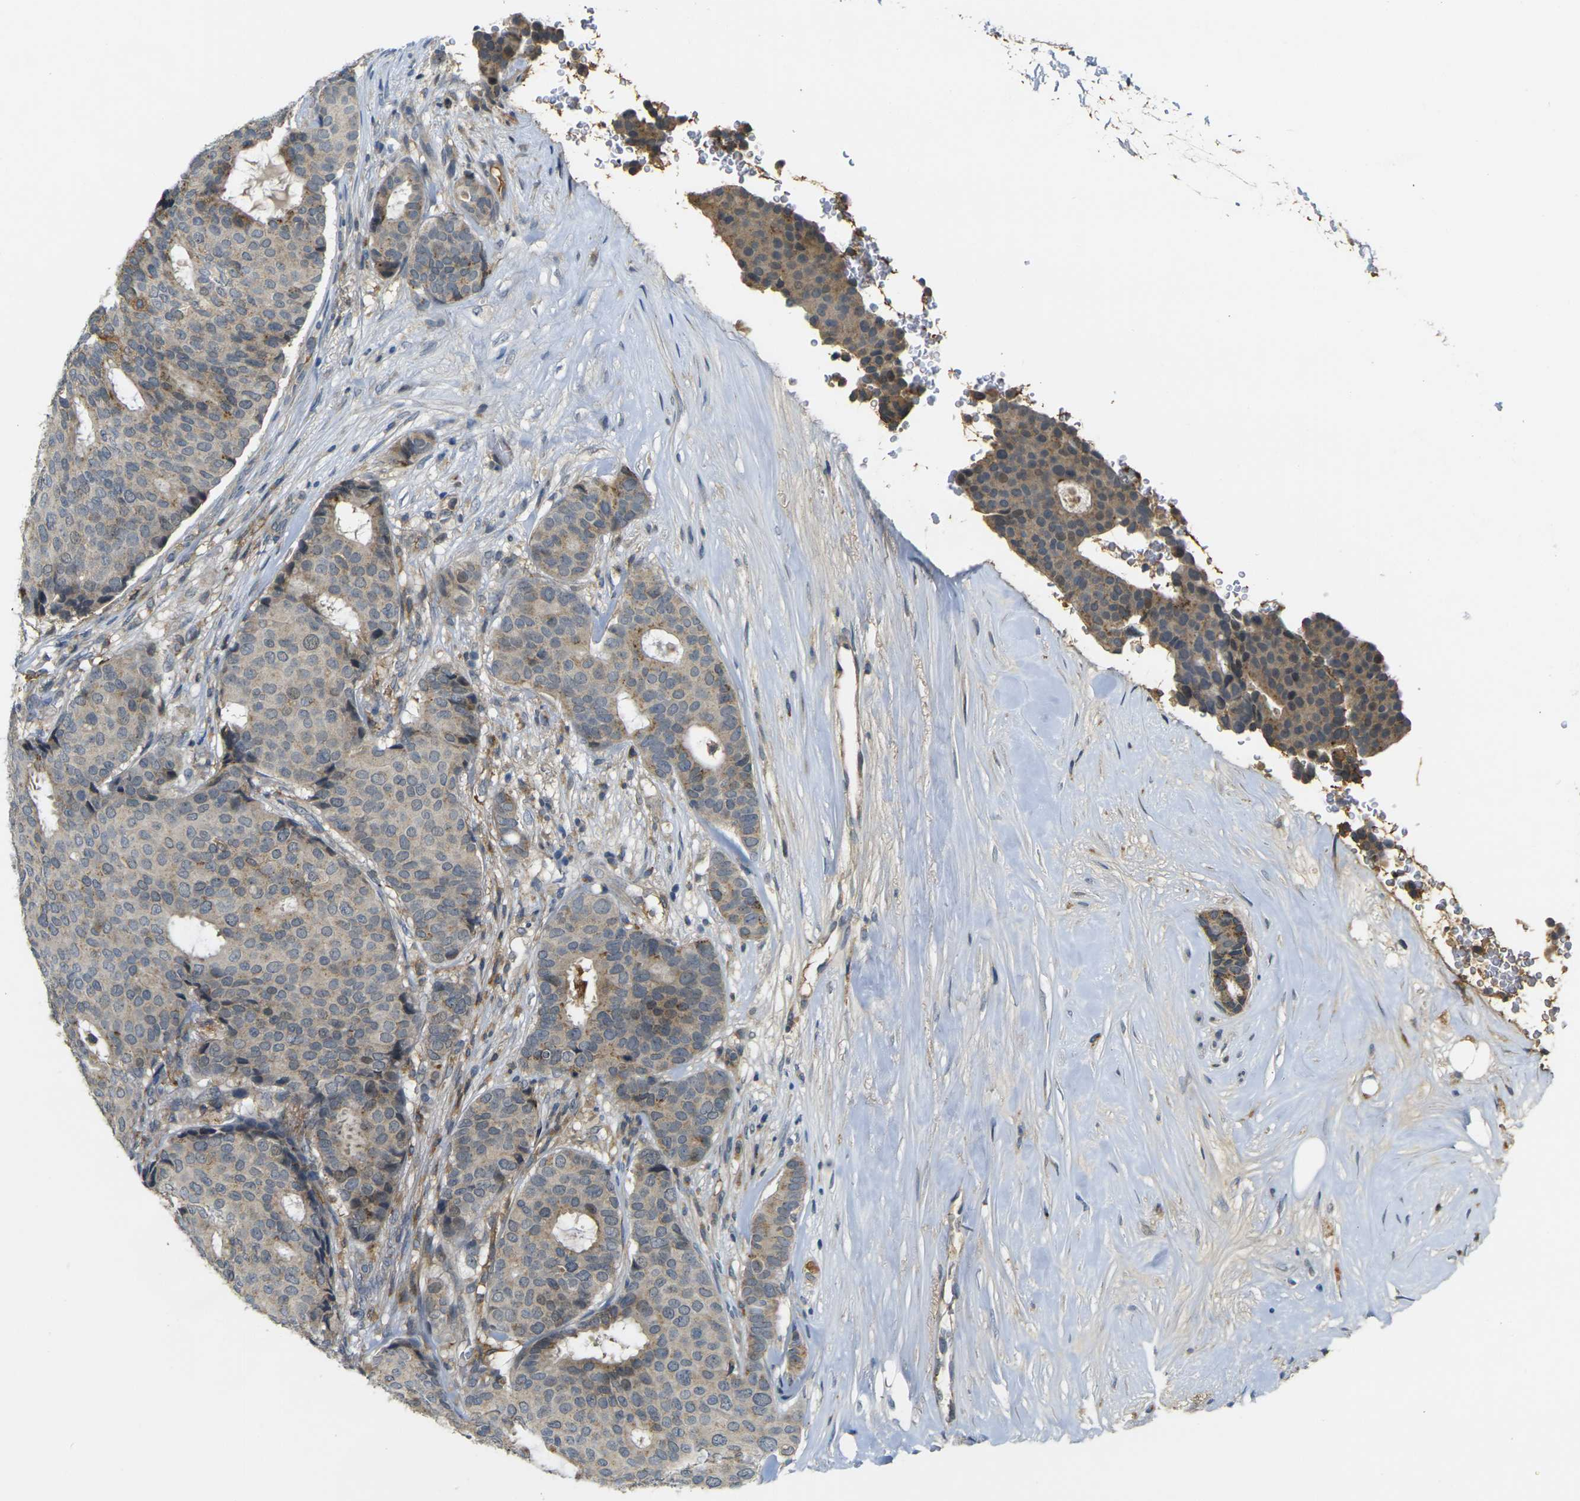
{"staining": {"intensity": "weak", "quantity": ">75%", "location": "cytoplasmic/membranous"}, "tissue": "breast cancer", "cell_type": "Tumor cells", "image_type": "cancer", "snomed": [{"axis": "morphology", "description": "Duct carcinoma"}, {"axis": "topography", "description": "Breast"}], "caption": "Immunohistochemical staining of human invasive ductal carcinoma (breast) shows low levels of weak cytoplasmic/membranous staining in approximately >75% of tumor cells.", "gene": "PIGL", "patient": {"sex": "female", "age": 75}}